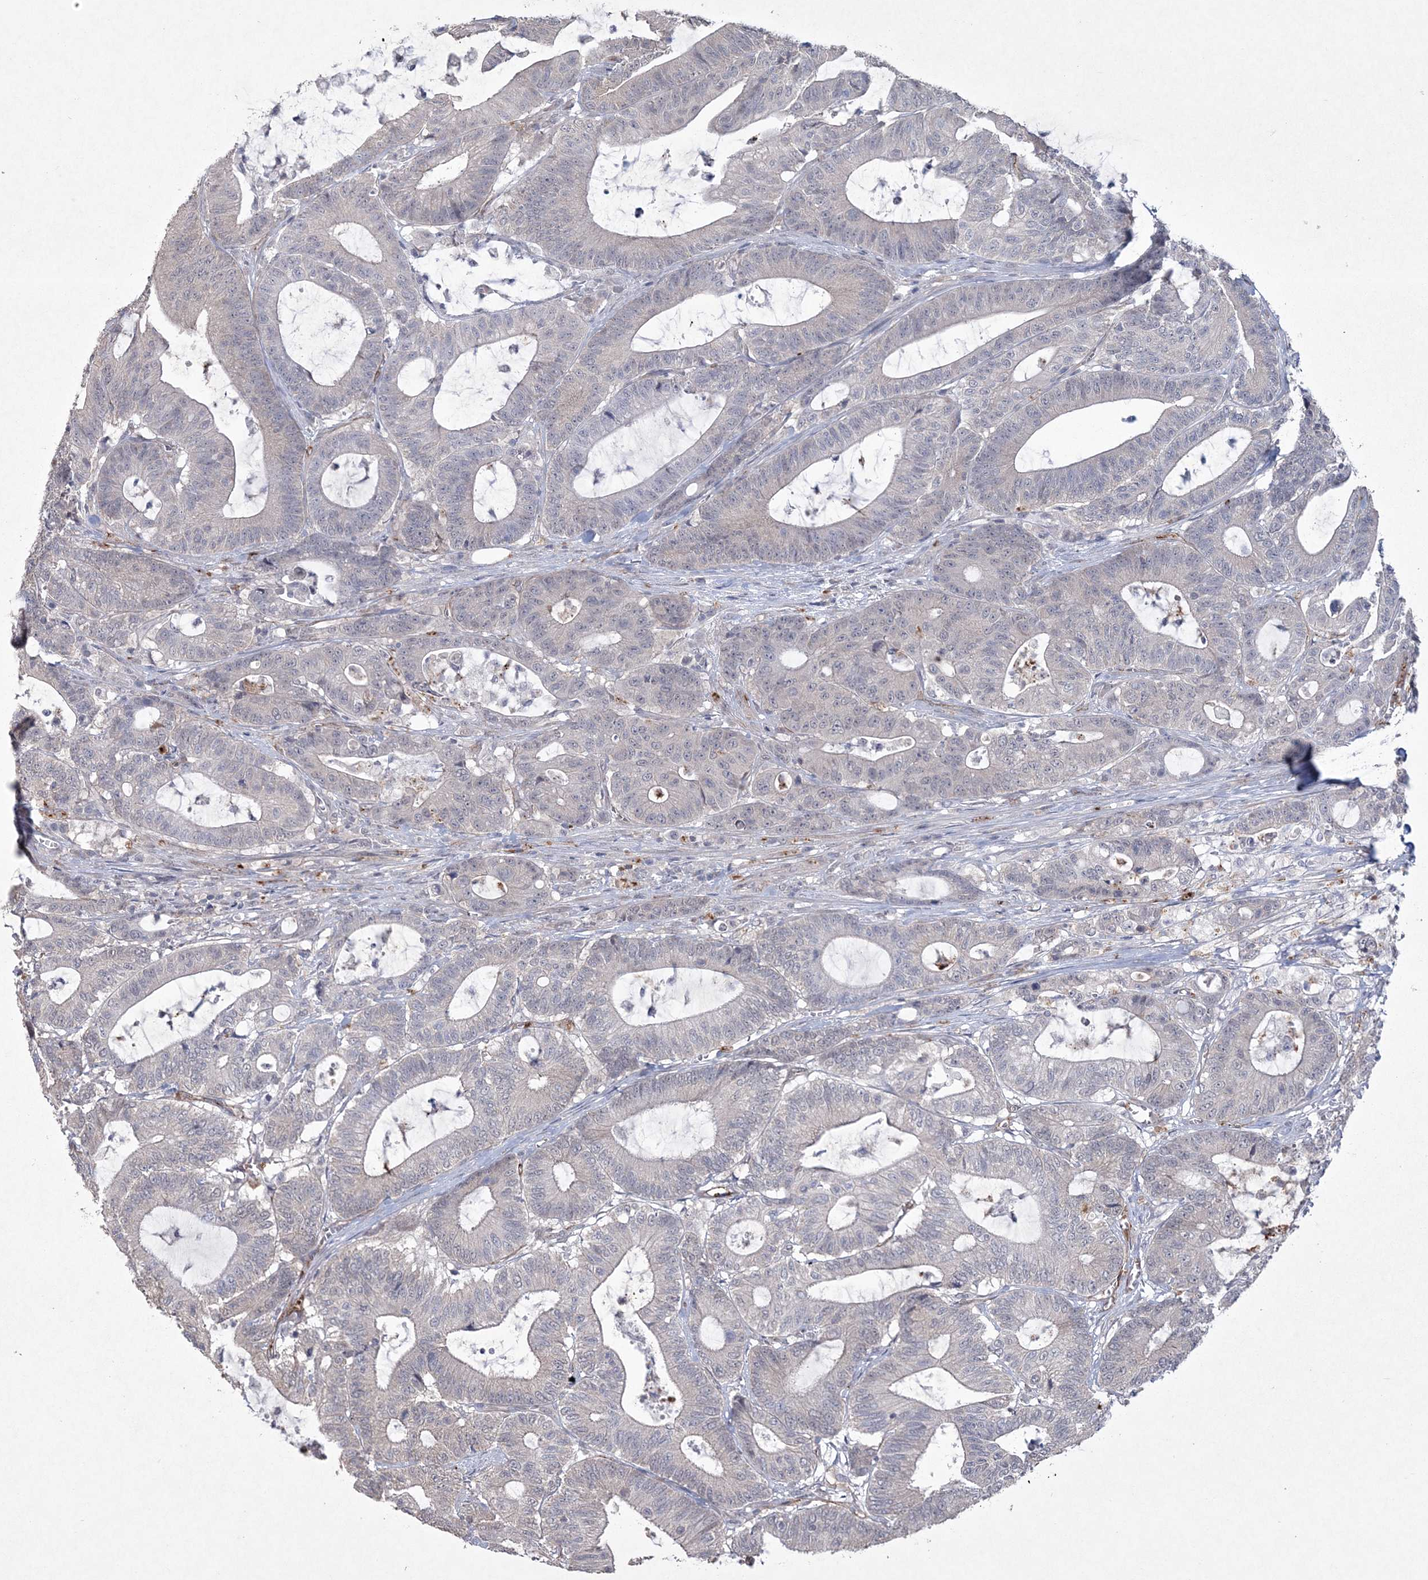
{"staining": {"intensity": "negative", "quantity": "none", "location": "none"}, "tissue": "colorectal cancer", "cell_type": "Tumor cells", "image_type": "cancer", "snomed": [{"axis": "morphology", "description": "Adenocarcinoma, NOS"}, {"axis": "topography", "description": "Colon"}], "caption": "A micrograph of human colorectal cancer (adenocarcinoma) is negative for staining in tumor cells.", "gene": "DPCD", "patient": {"sex": "female", "age": 84}}